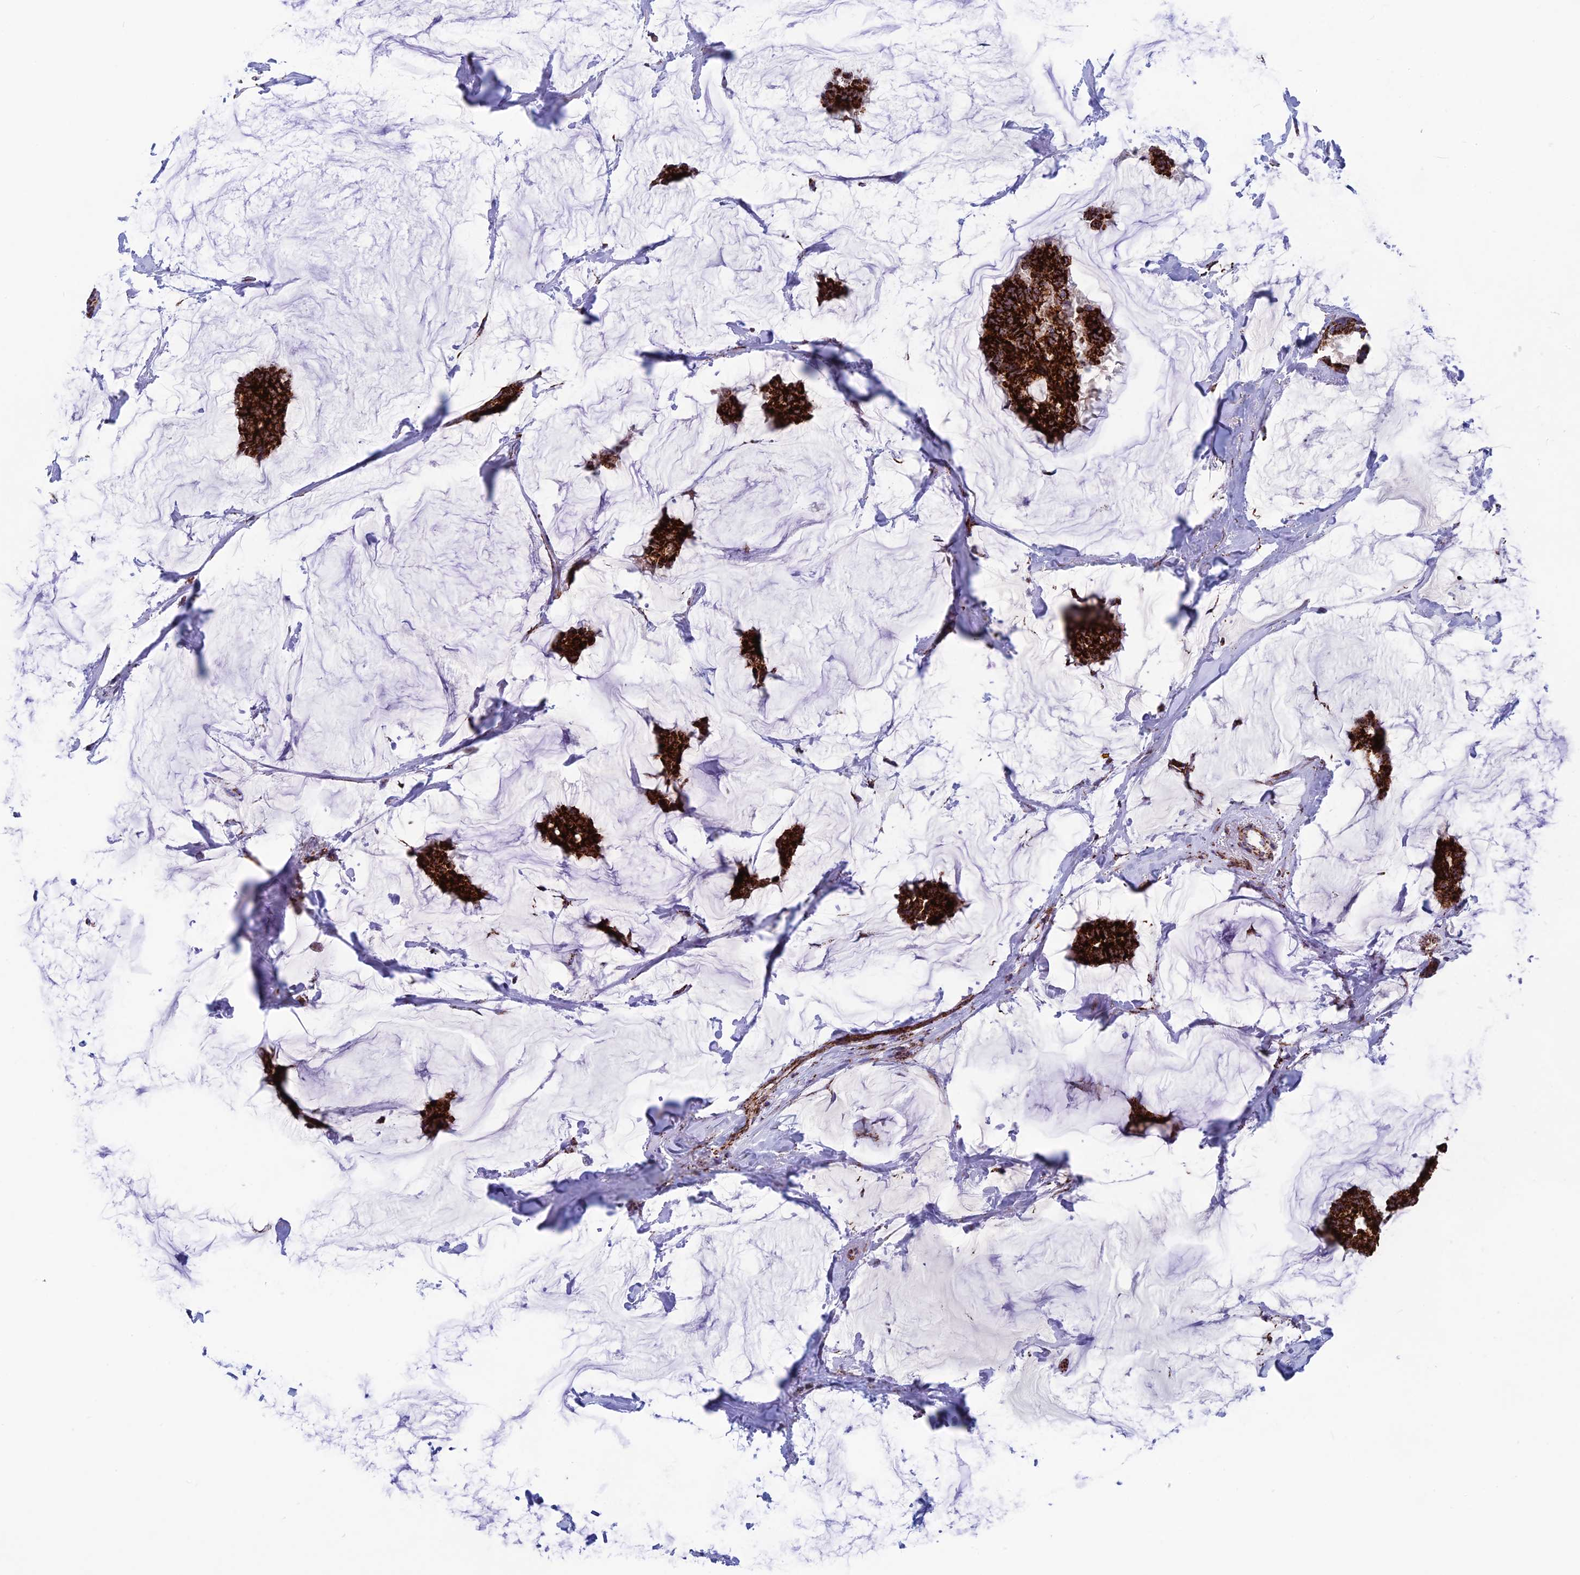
{"staining": {"intensity": "strong", "quantity": ">75%", "location": "cytoplasmic/membranous"}, "tissue": "breast cancer", "cell_type": "Tumor cells", "image_type": "cancer", "snomed": [{"axis": "morphology", "description": "Duct carcinoma"}, {"axis": "topography", "description": "Breast"}], "caption": "Immunohistochemistry (IHC) of invasive ductal carcinoma (breast) displays high levels of strong cytoplasmic/membranous positivity in about >75% of tumor cells. Immunohistochemistry stains the protein in brown and the nuclei are stained blue.", "gene": "MRPS18B", "patient": {"sex": "female", "age": 93}}